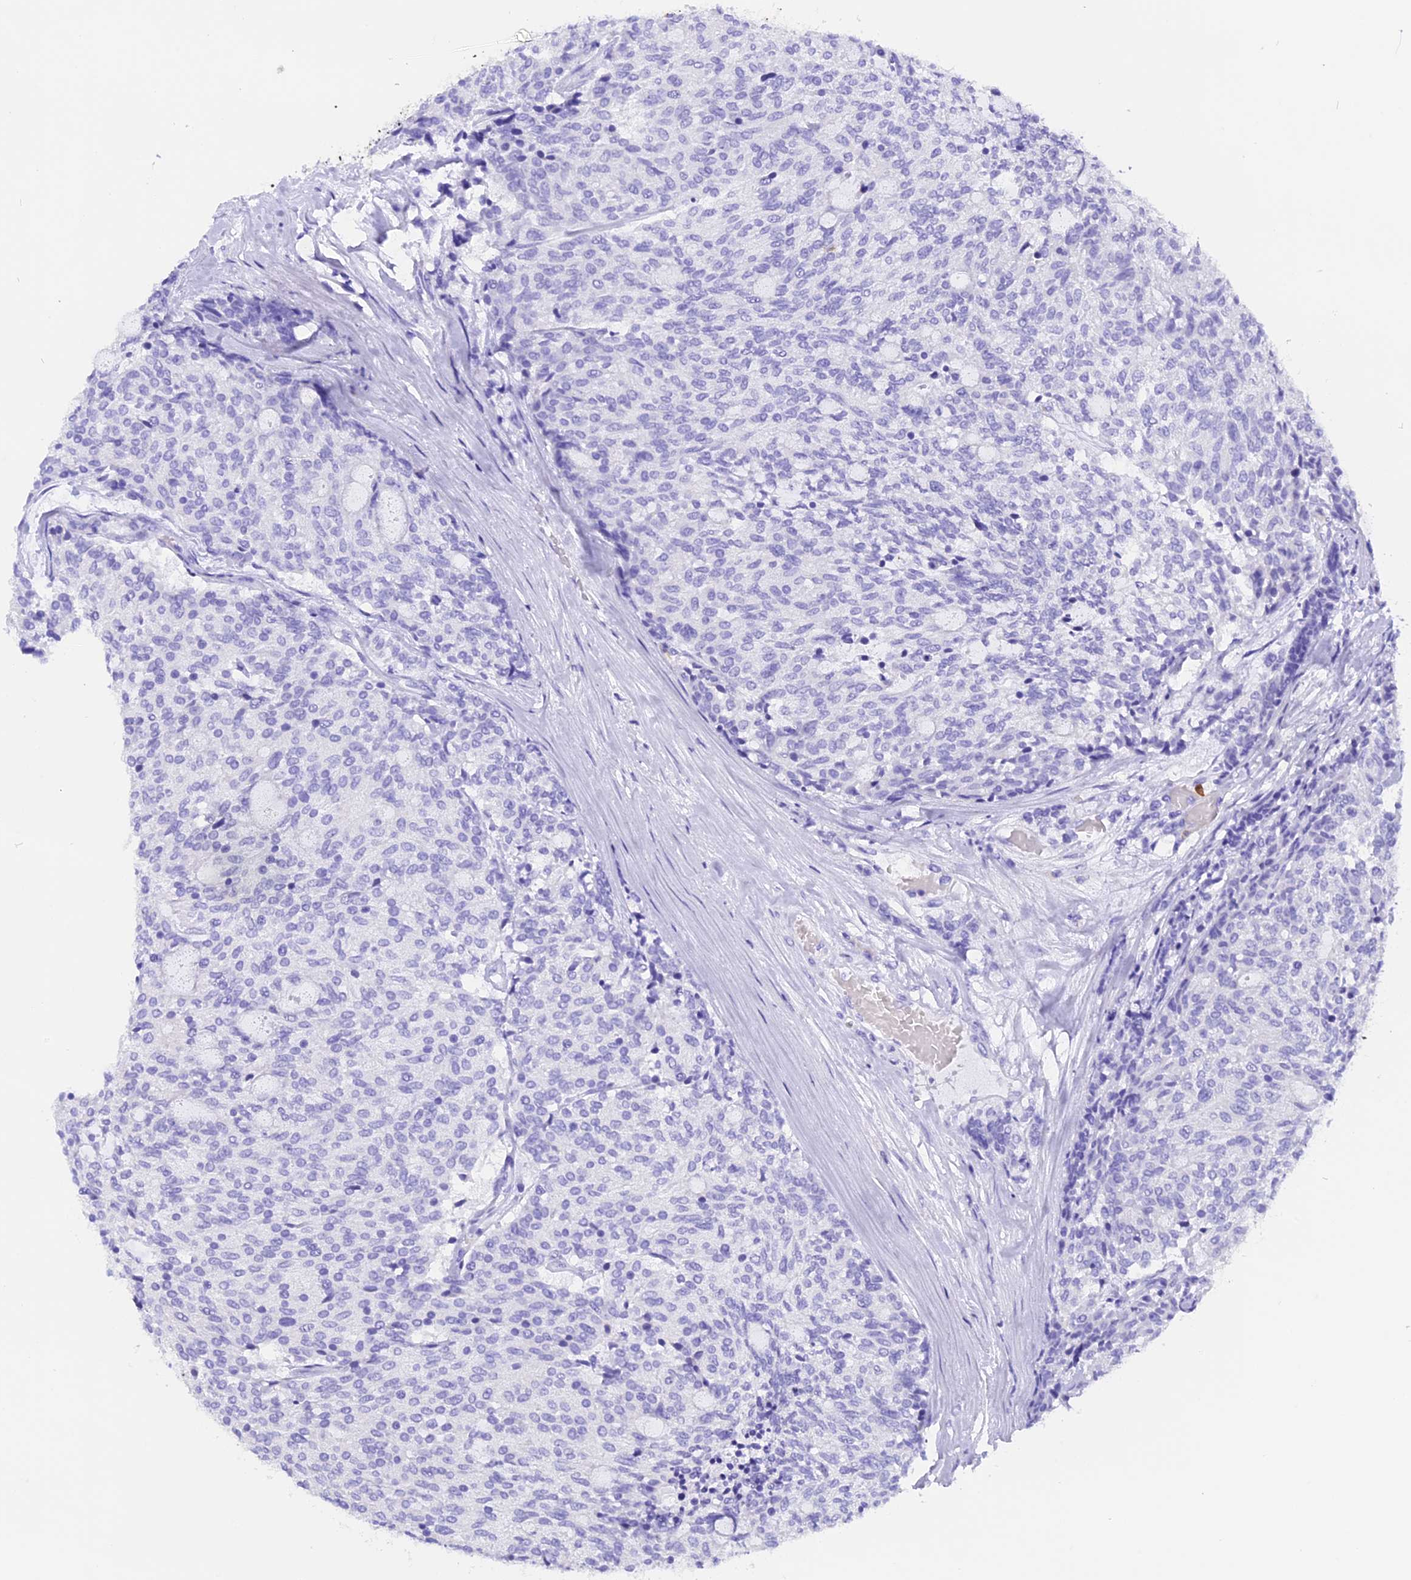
{"staining": {"intensity": "negative", "quantity": "none", "location": "none"}, "tissue": "carcinoid", "cell_type": "Tumor cells", "image_type": "cancer", "snomed": [{"axis": "morphology", "description": "Carcinoid, malignant, NOS"}, {"axis": "topography", "description": "Pancreas"}], "caption": "Immunohistochemistry micrograph of carcinoid stained for a protein (brown), which shows no positivity in tumor cells.", "gene": "CLC", "patient": {"sex": "female", "age": 54}}